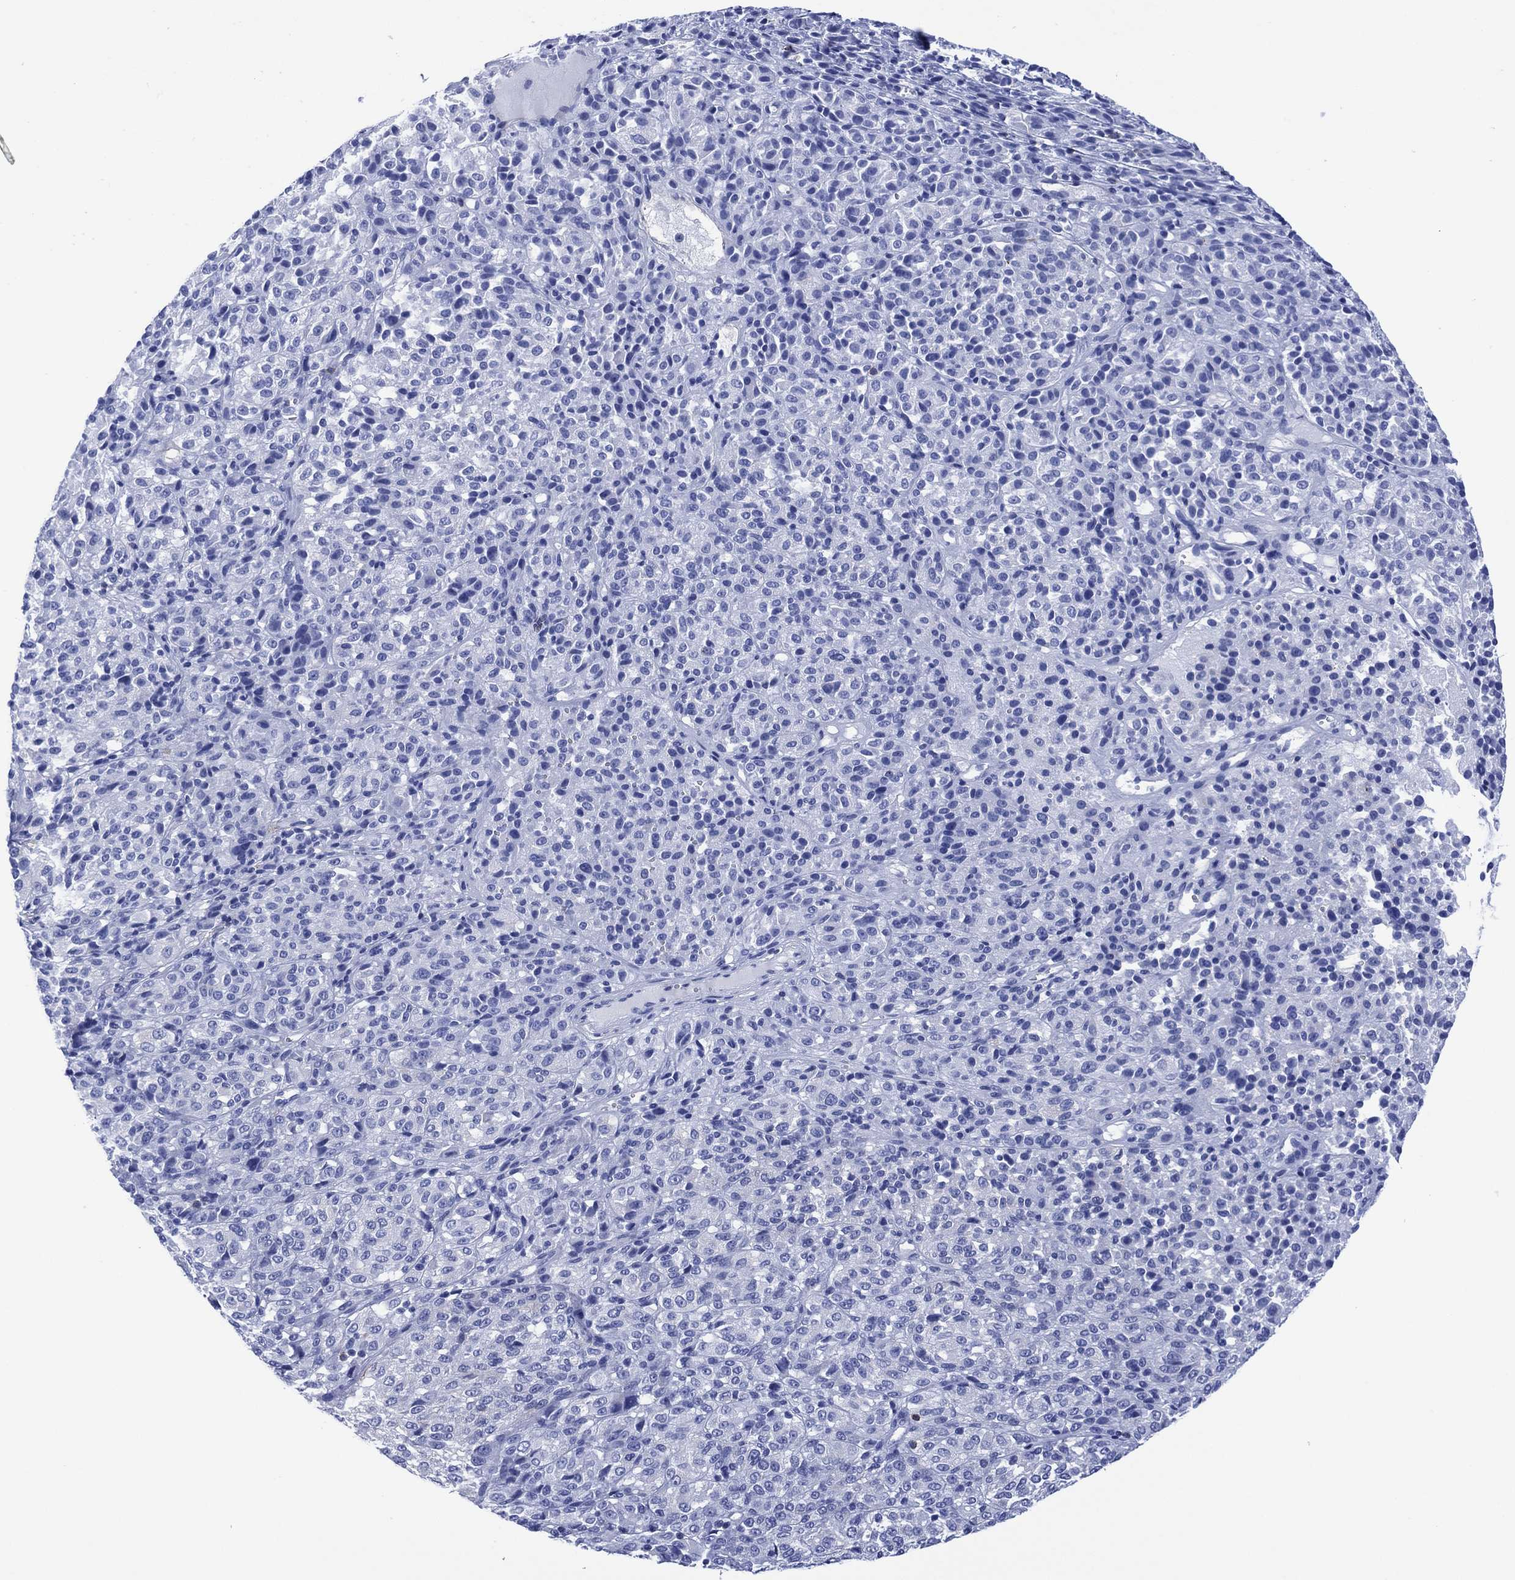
{"staining": {"intensity": "negative", "quantity": "none", "location": "none"}, "tissue": "melanoma", "cell_type": "Tumor cells", "image_type": "cancer", "snomed": [{"axis": "morphology", "description": "Malignant melanoma, Metastatic site"}, {"axis": "topography", "description": "Brain"}], "caption": "Protein analysis of malignant melanoma (metastatic site) reveals no significant staining in tumor cells. (DAB immunohistochemistry visualized using brightfield microscopy, high magnification).", "gene": "DPP4", "patient": {"sex": "female", "age": 56}}